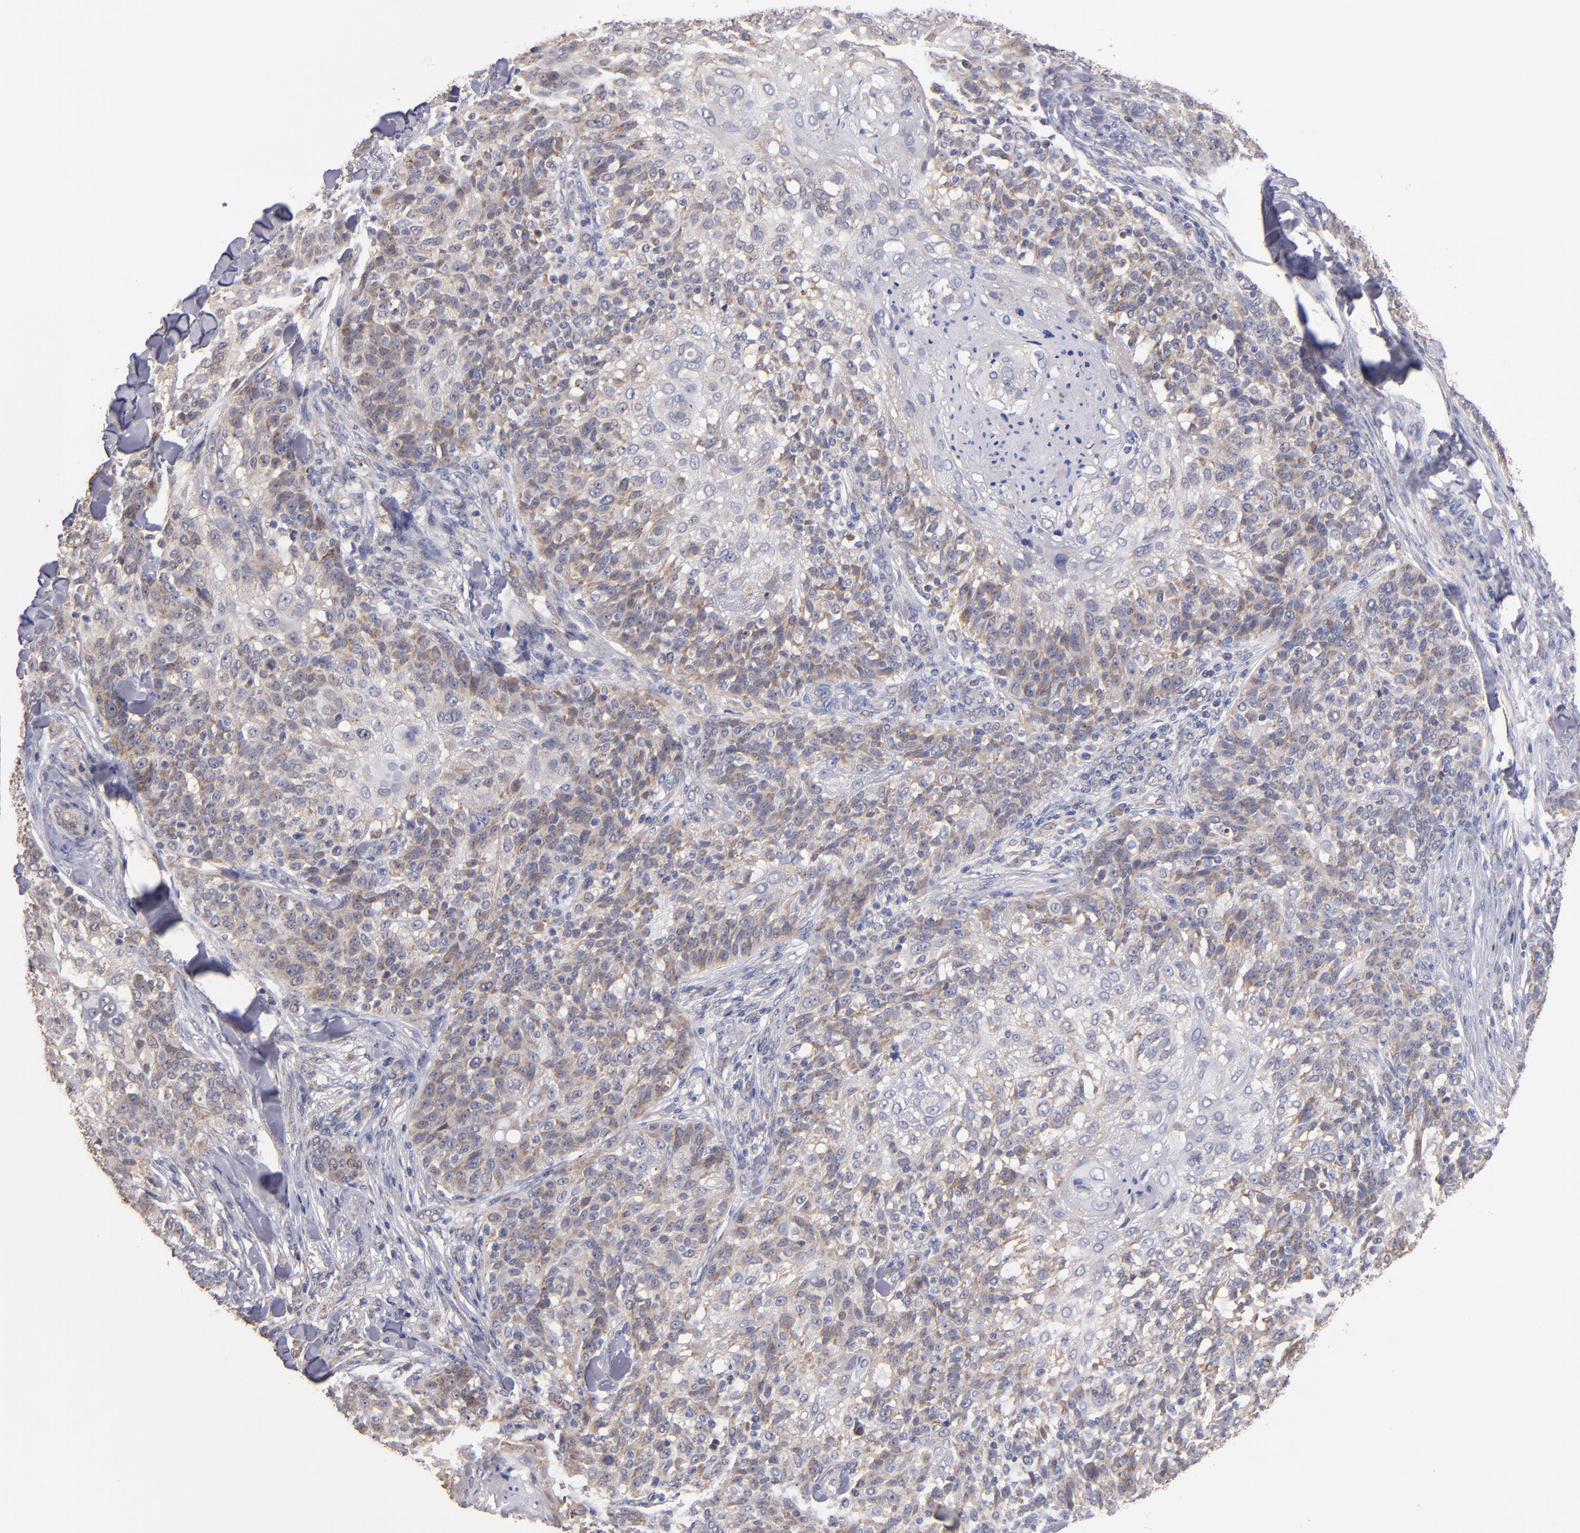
{"staining": {"intensity": "weak", "quantity": ">75%", "location": "cytoplasmic/membranous"}, "tissue": "skin cancer", "cell_type": "Tumor cells", "image_type": "cancer", "snomed": [{"axis": "morphology", "description": "Normal tissue, NOS"}, {"axis": "morphology", "description": "Squamous cell carcinoma, NOS"}, {"axis": "topography", "description": "Skin"}], "caption": "IHC of human squamous cell carcinoma (skin) displays low levels of weak cytoplasmic/membranous positivity in approximately >75% of tumor cells.", "gene": "DIABLO", "patient": {"sex": "female", "age": 83}}